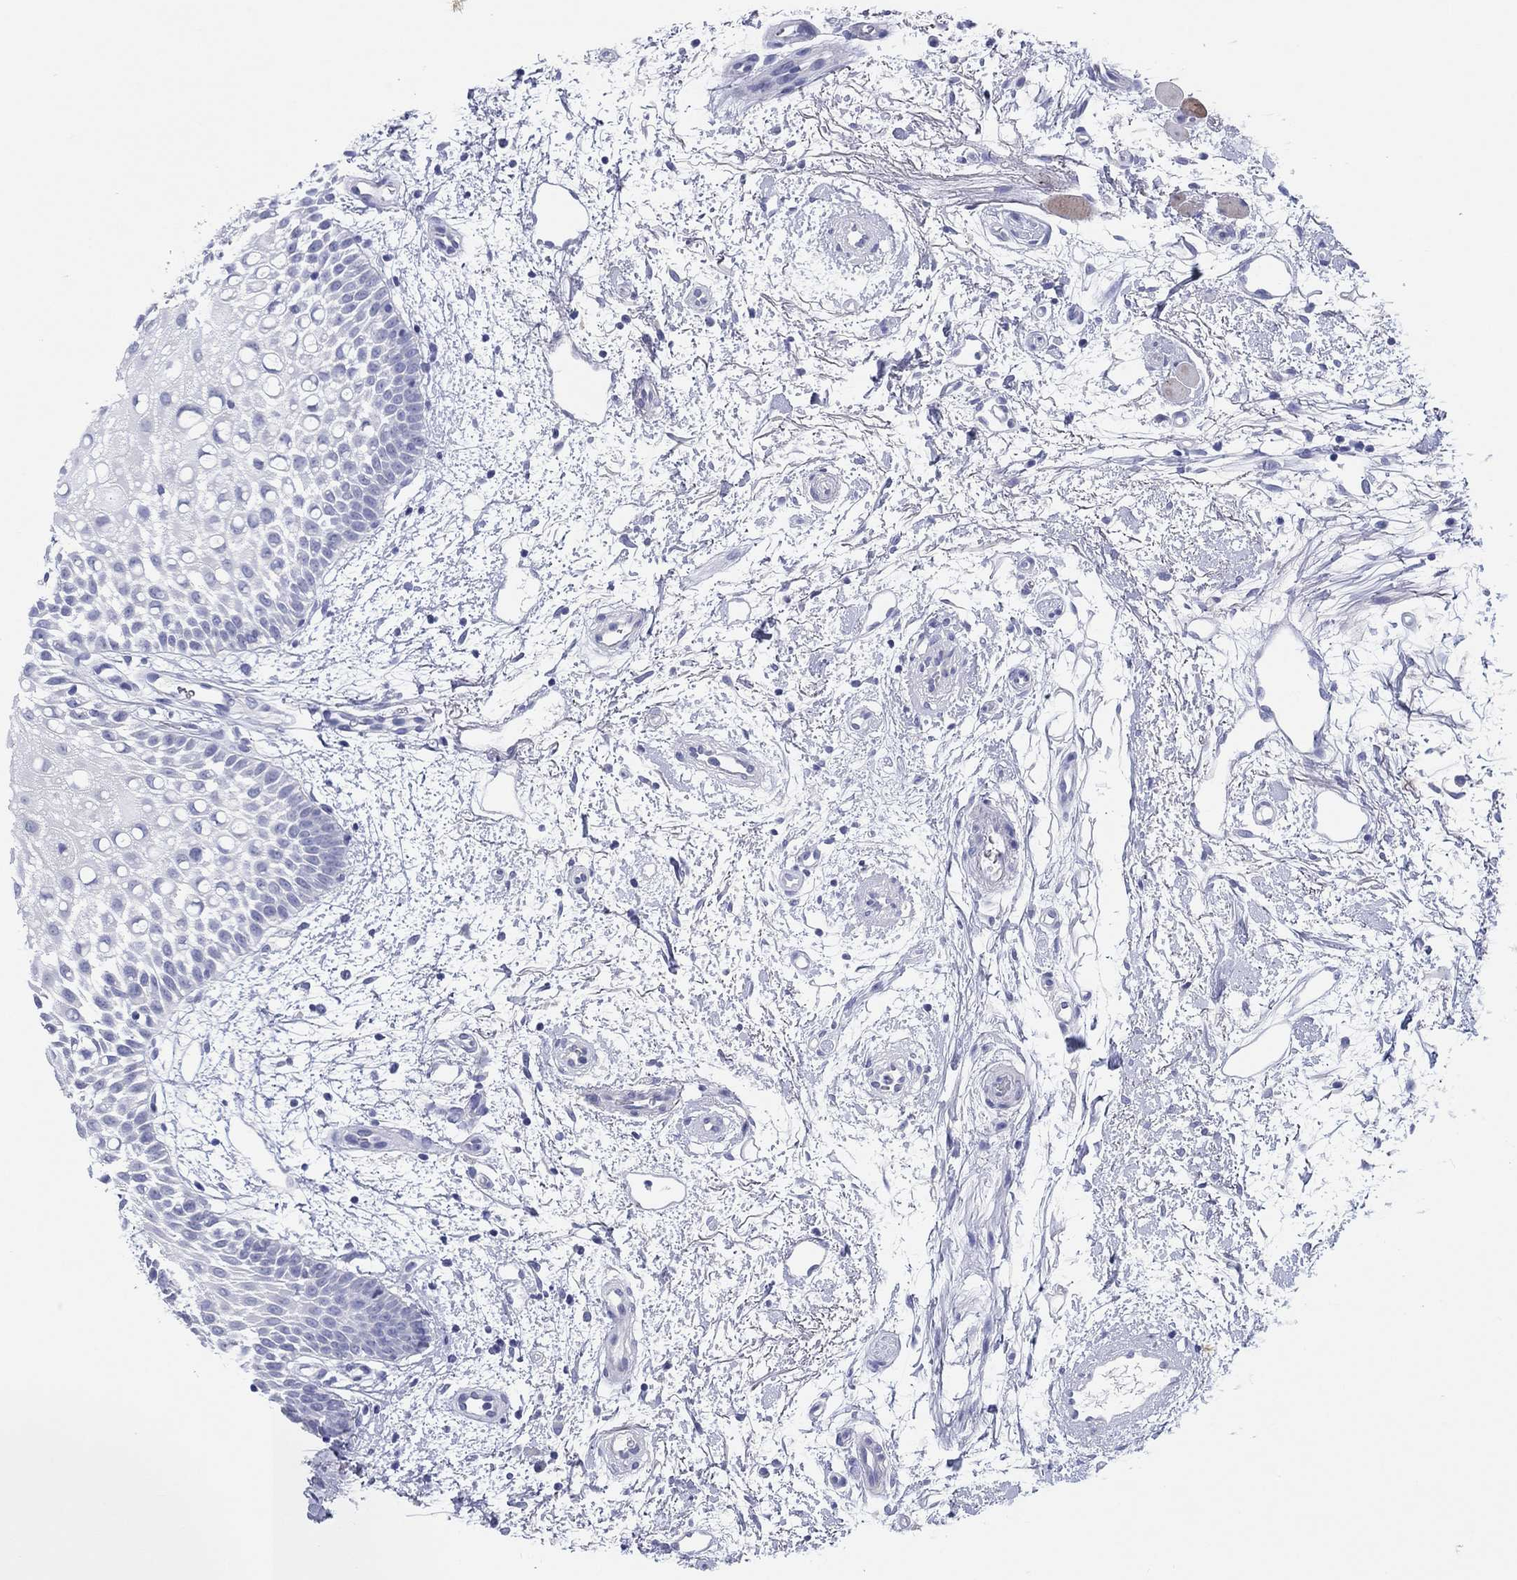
{"staining": {"intensity": "negative", "quantity": "none", "location": "none"}, "tissue": "oral mucosa", "cell_type": "Squamous epithelial cells", "image_type": "normal", "snomed": [{"axis": "morphology", "description": "Normal tissue, NOS"}, {"axis": "morphology", "description": "Squamous cell carcinoma, NOS"}, {"axis": "topography", "description": "Oral tissue"}, {"axis": "topography", "description": "Head-Neck"}], "caption": "DAB (3,3'-diaminobenzidine) immunohistochemical staining of unremarkable oral mucosa shows no significant expression in squamous epithelial cells.", "gene": "ERICH3", "patient": {"sex": "female", "age": 75}}